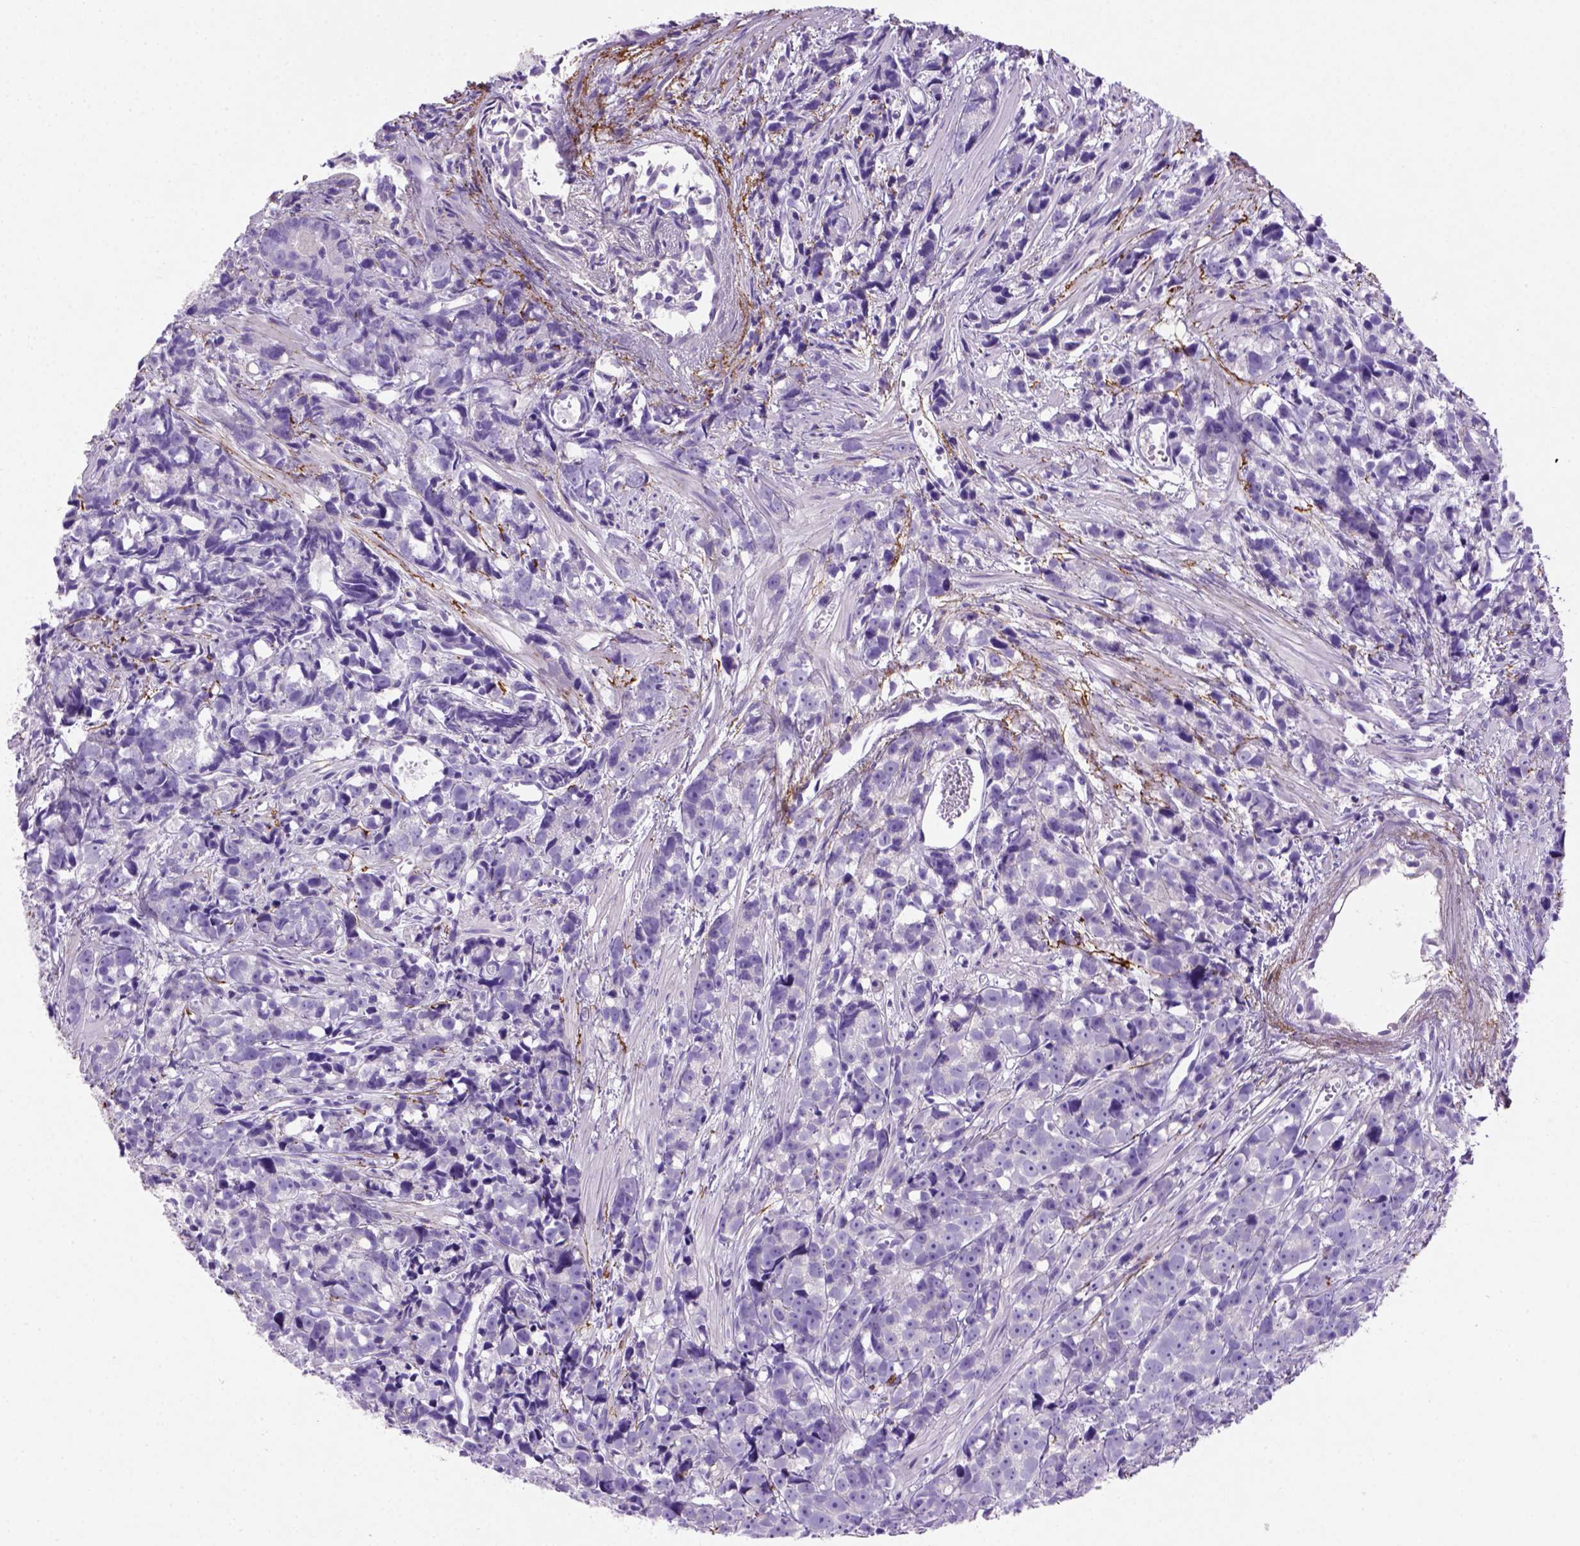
{"staining": {"intensity": "negative", "quantity": "none", "location": "none"}, "tissue": "prostate cancer", "cell_type": "Tumor cells", "image_type": "cancer", "snomed": [{"axis": "morphology", "description": "Adenocarcinoma, High grade"}, {"axis": "topography", "description": "Prostate"}], "caption": "There is no significant expression in tumor cells of adenocarcinoma (high-grade) (prostate).", "gene": "SIRPD", "patient": {"sex": "male", "age": 77}}